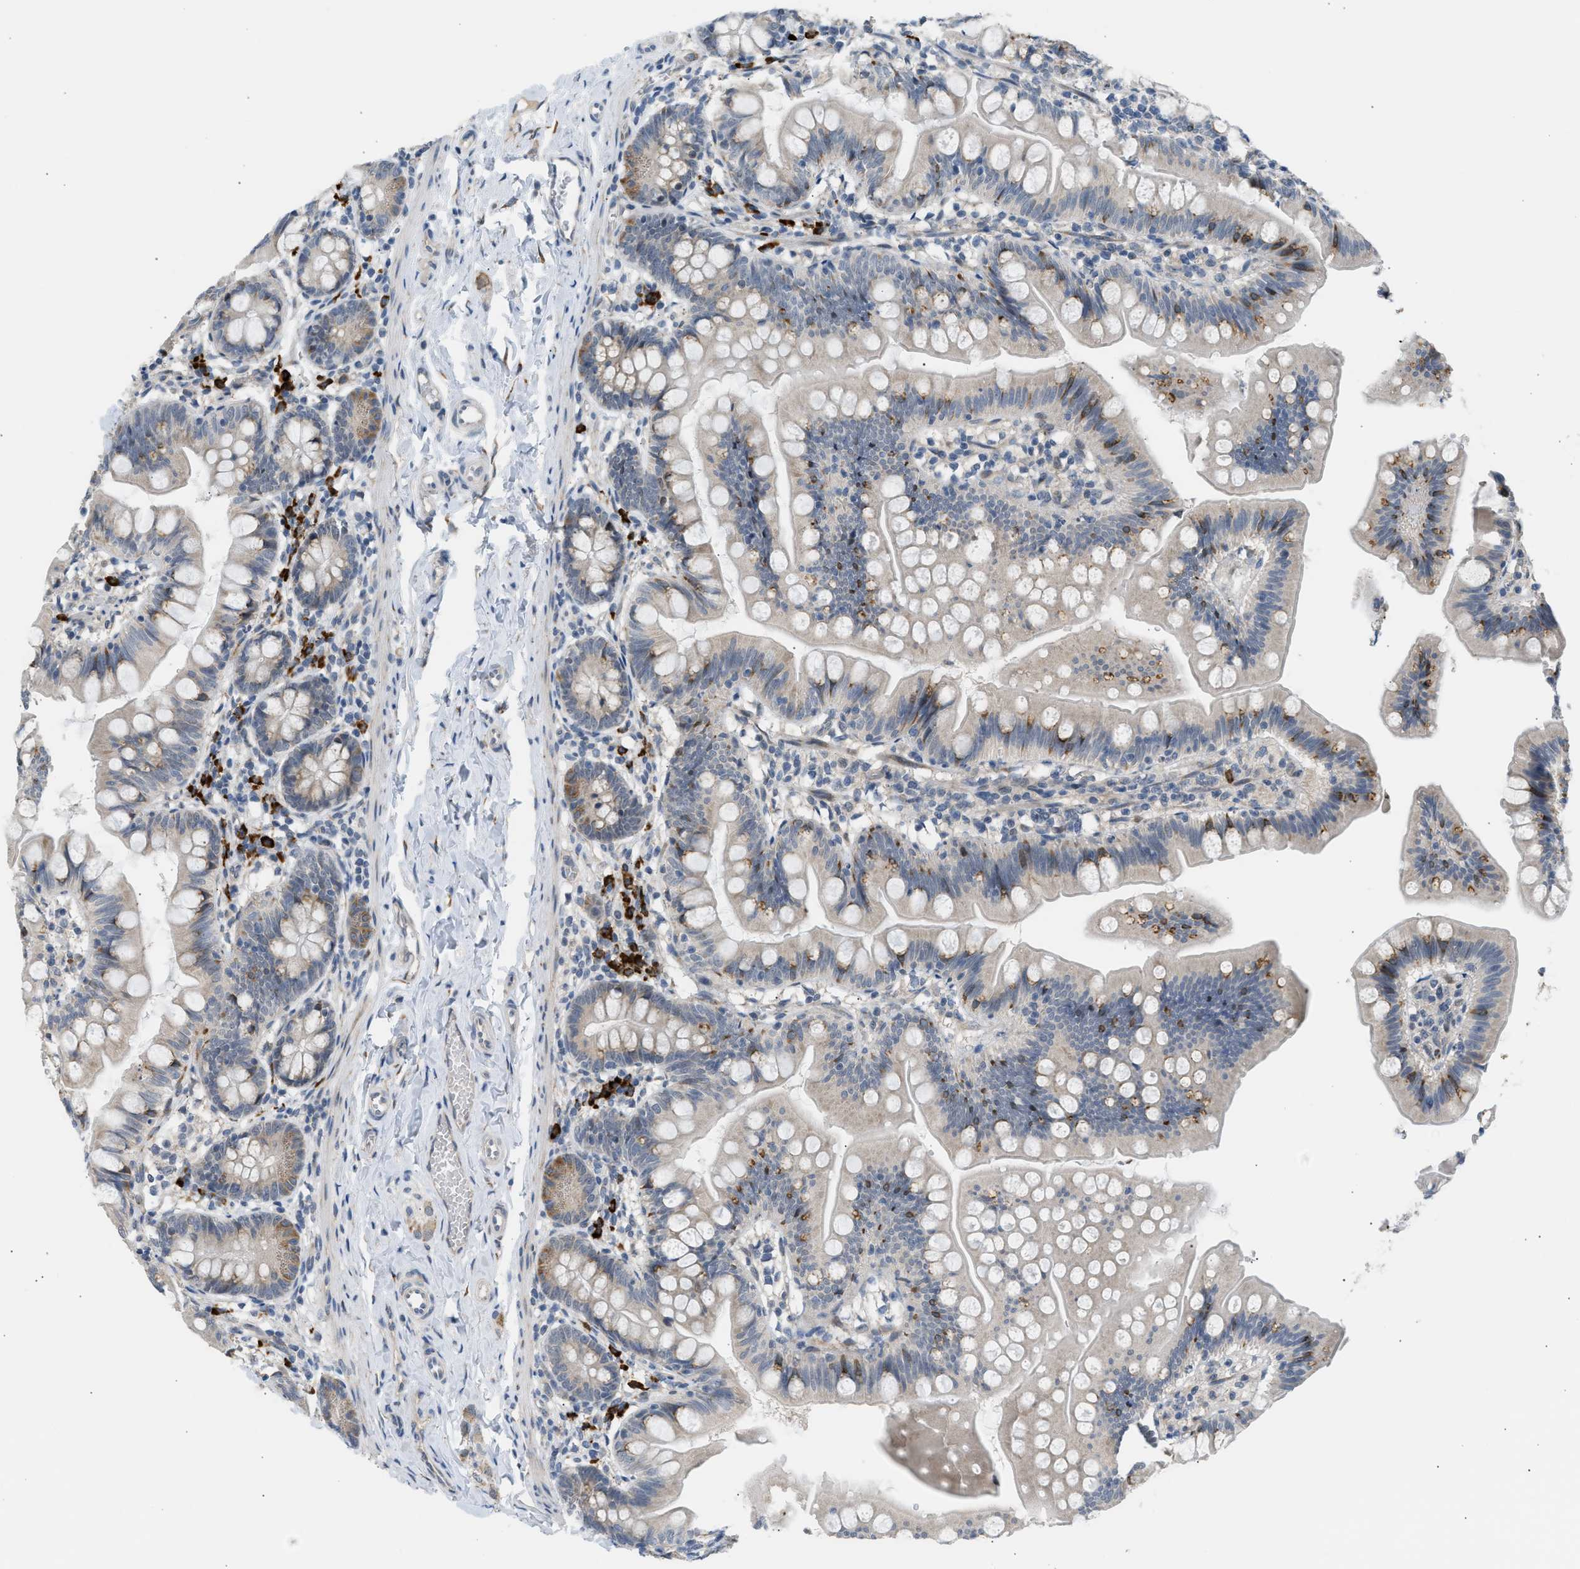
{"staining": {"intensity": "moderate", "quantity": "<25%", "location": "cytoplasmic/membranous"}, "tissue": "small intestine", "cell_type": "Glandular cells", "image_type": "normal", "snomed": [{"axis": "morphology", "description": "Normal tissue, NOS"}, {"axis": "topography", "description": "Small intestine"}], "caption": "IHC histopathology image of benign human small intestine stained for a protein (brown), which exhibits low levels of moderate cytoplasmic/membranous staining in about <25% of glandular cells.", "gene": "KCNC2", "patient": {"sex": "male", "age": 7}}